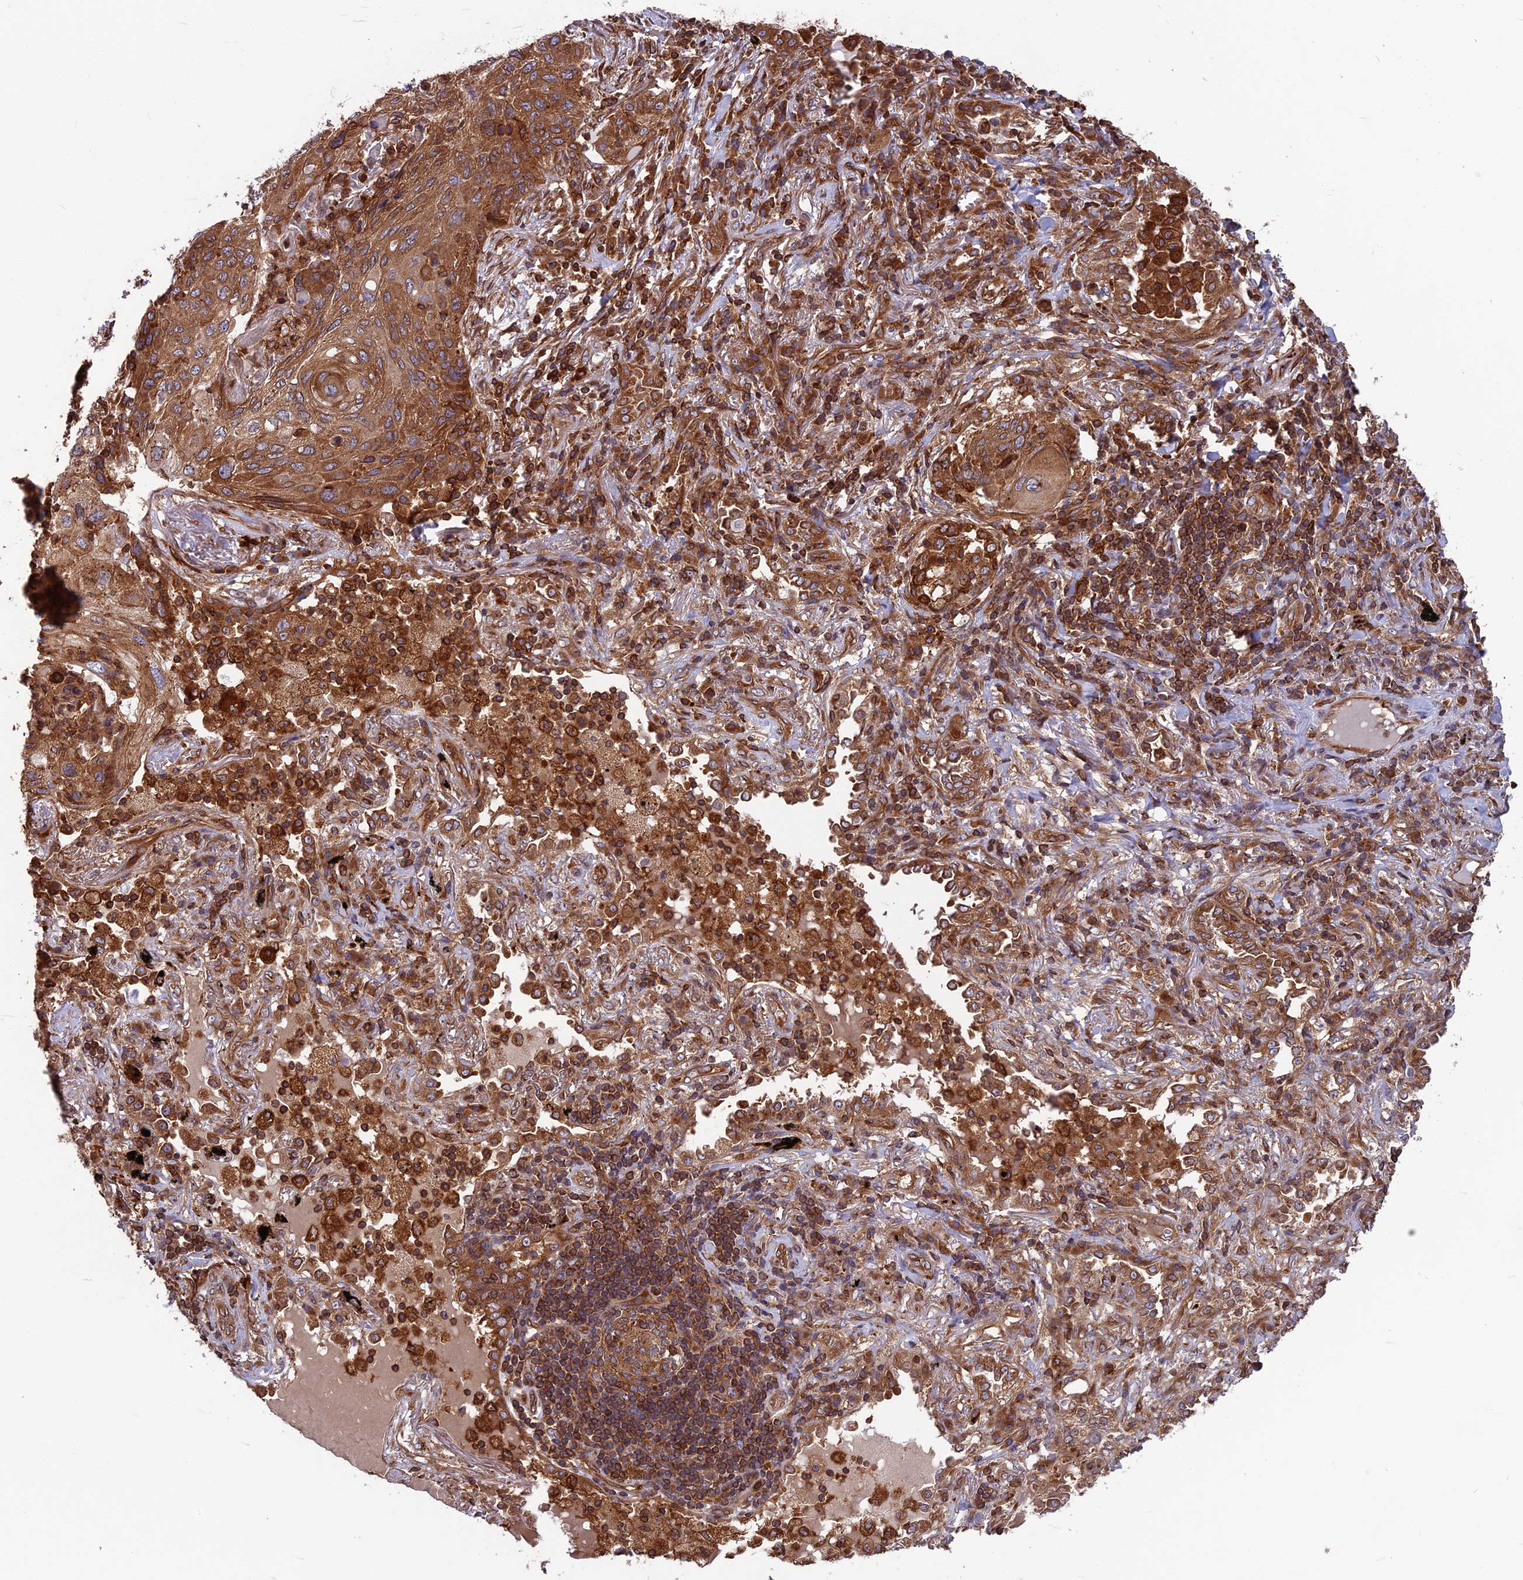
{"staining": {"intensity": "moderate", "quantity": ">75%", "location": "cytoplasmic/membranous"}, "tissue": "lung cancer", "cell_type": "Tumor cells", "image_type": "cancer", "snomed": [{"axis": "morphology", "description": "Squamous cell carcinoma, NOS"}, {"axis": "topography", "description": "Lung"}], "caption": "This is a micrograph of IHC staining of lung squamous cell carcinoma, which shows moderate positivity in the cytoplasmic/membranous of tumor cells.", "gene": "WDR1", "patient": {"sex": "female", "age": 63}}